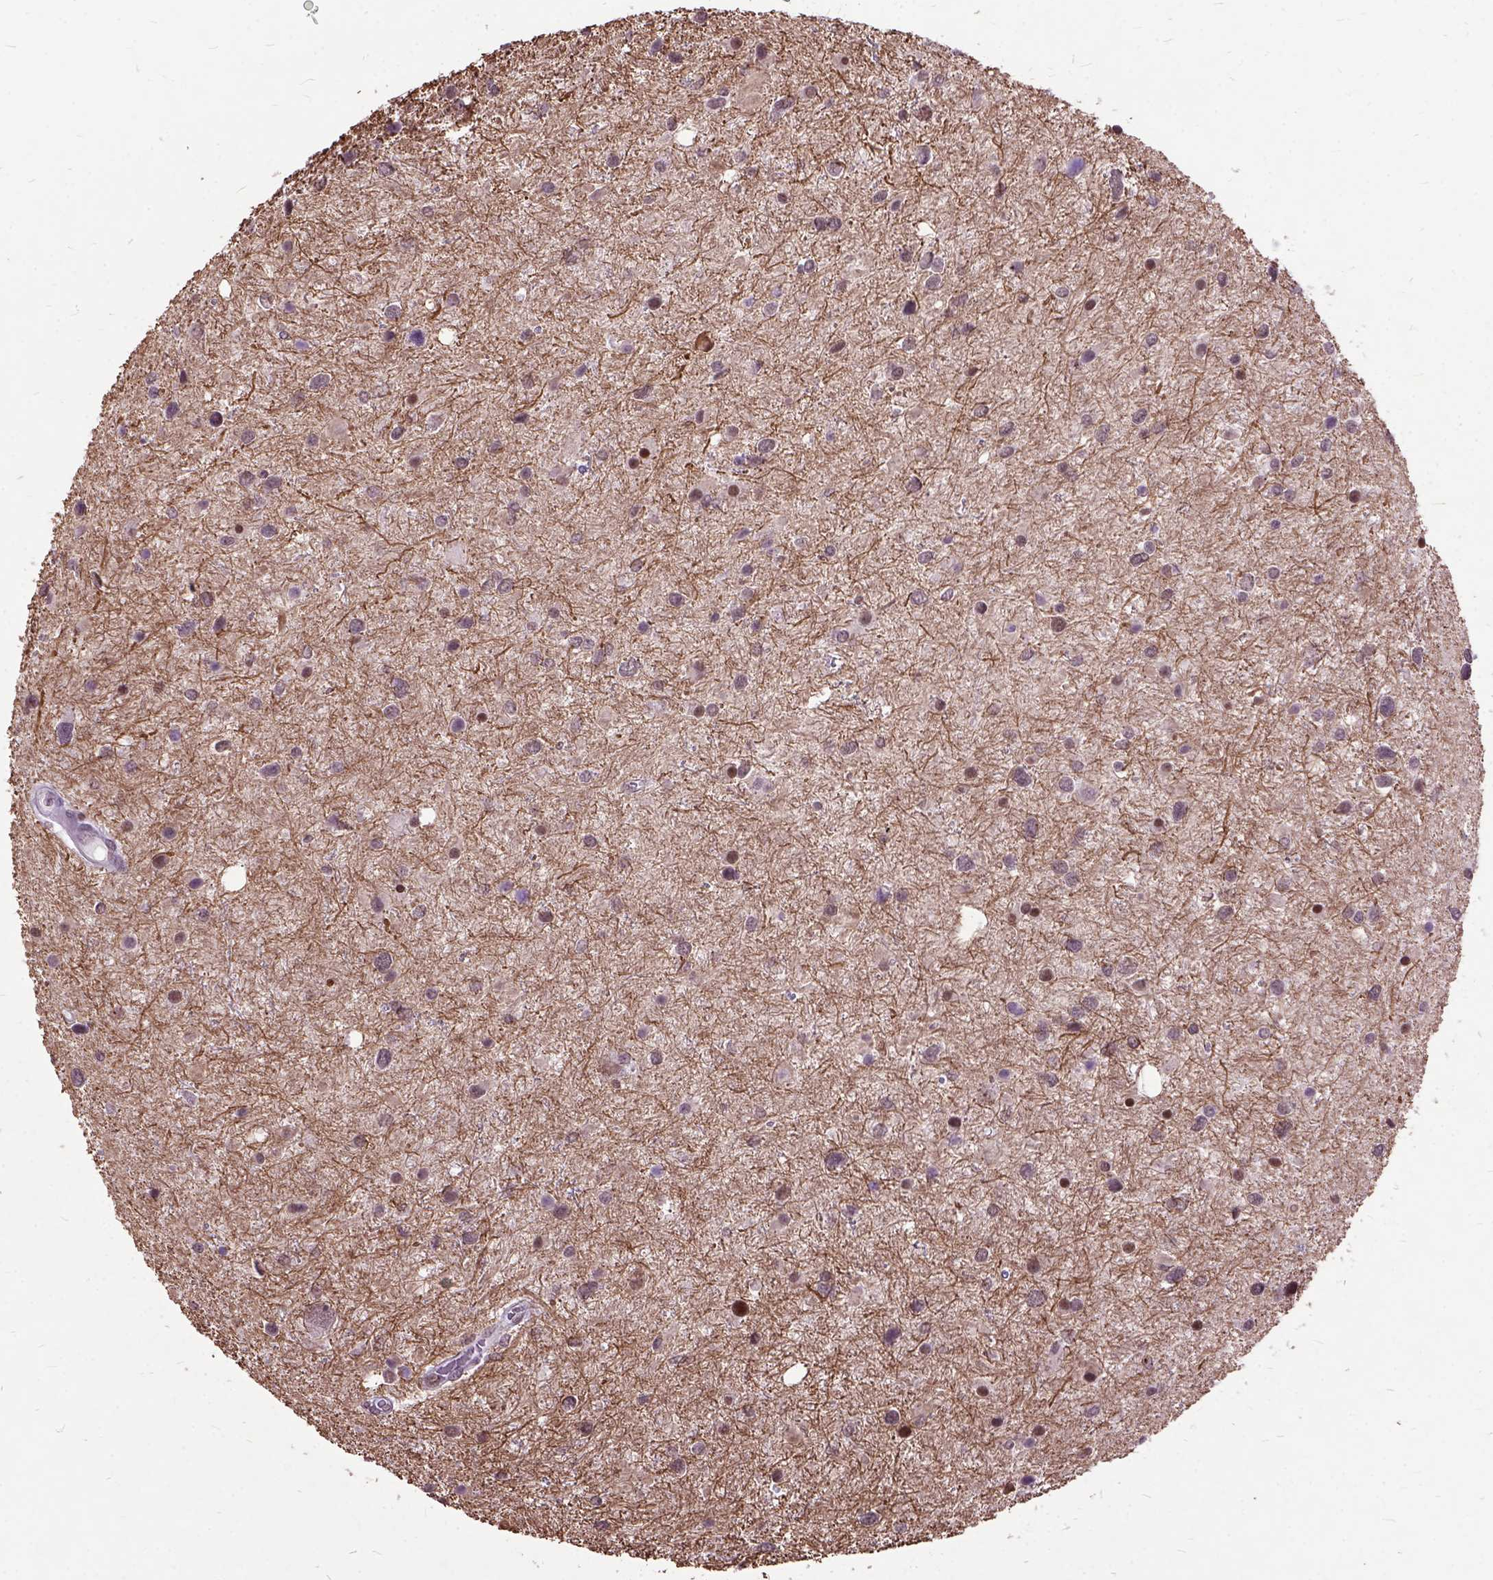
{"staining": {"intensity": "negative", "quantity": "none", "location": "none"}, "tissue": "glioma", "cell_type": "Tumor cells", "image_type": "cancer", "snomed": [{"axis": "morphology", "description": "Glioma, malignant, Low grade"}, {"axis": "topography", "description": "Brain"}], "caption": "Immunohistochemical staining of malignant glioma (low-grade) demonstrates no significant expression in tumor cells. Nuclei are stained in blue.", "gene": "ORC5", "patient": {"sex": "female", "age": 32}}